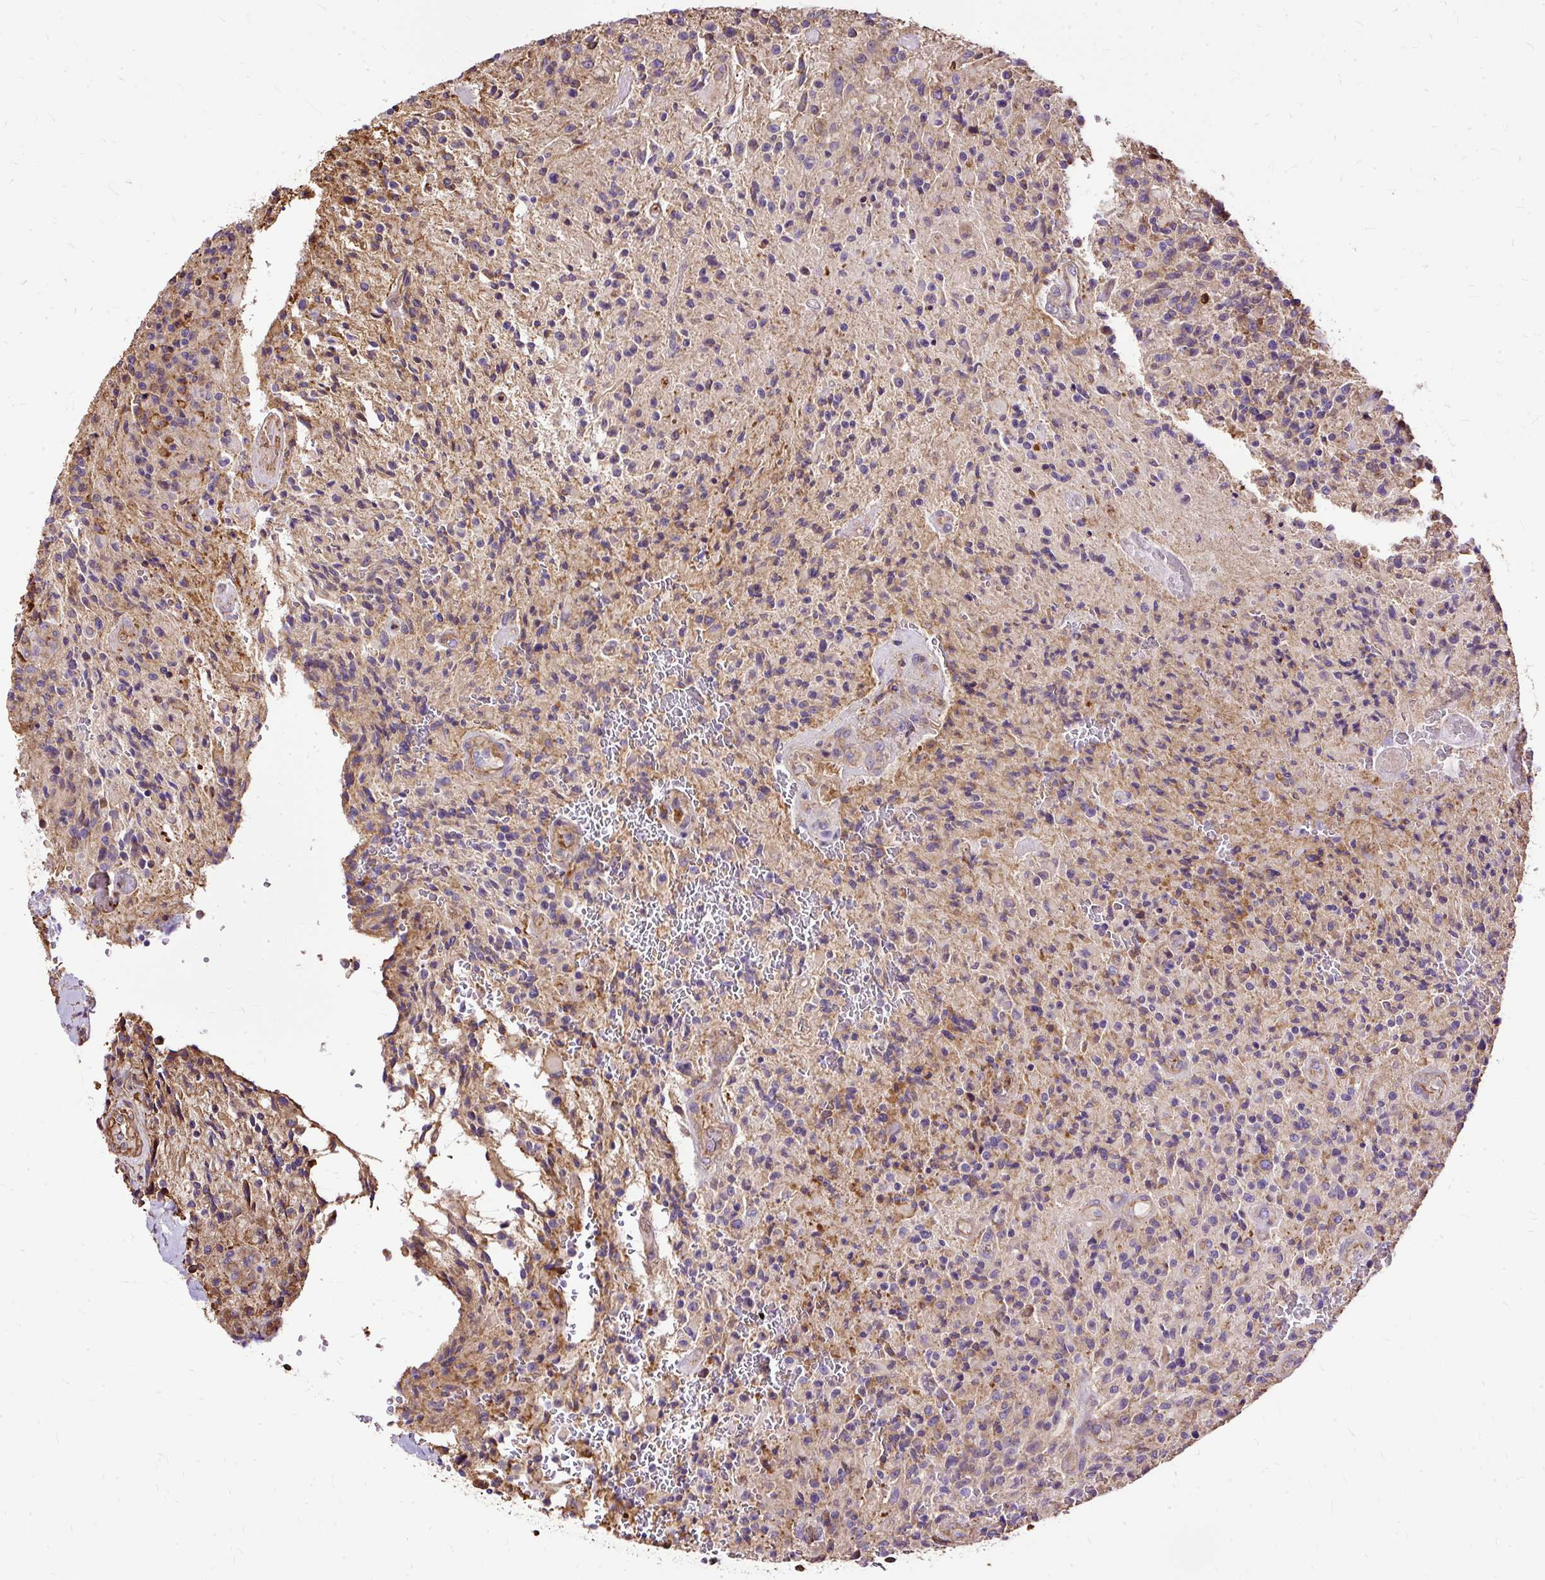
{"staining": {"intensity": "weak", "quantity": "<25%", "location": "cytoplasmic/membranous"}, "tissue": "glioma", "cell_type": "Tumor cells", "image_type": "cancer", "snomed": [{"axis": "morphology", "description": "Normal tissue, NOS"}, {"axis": "morphology", "description": "Glioma, malignant, High grade"}, {"axis": "topography", "description": "Cerebral cortex"}], "caption": "There is no significant expression in tumor cells of glioma.", "gene": "KLHL11", "patient": {"sex": "male", "age": 56}}